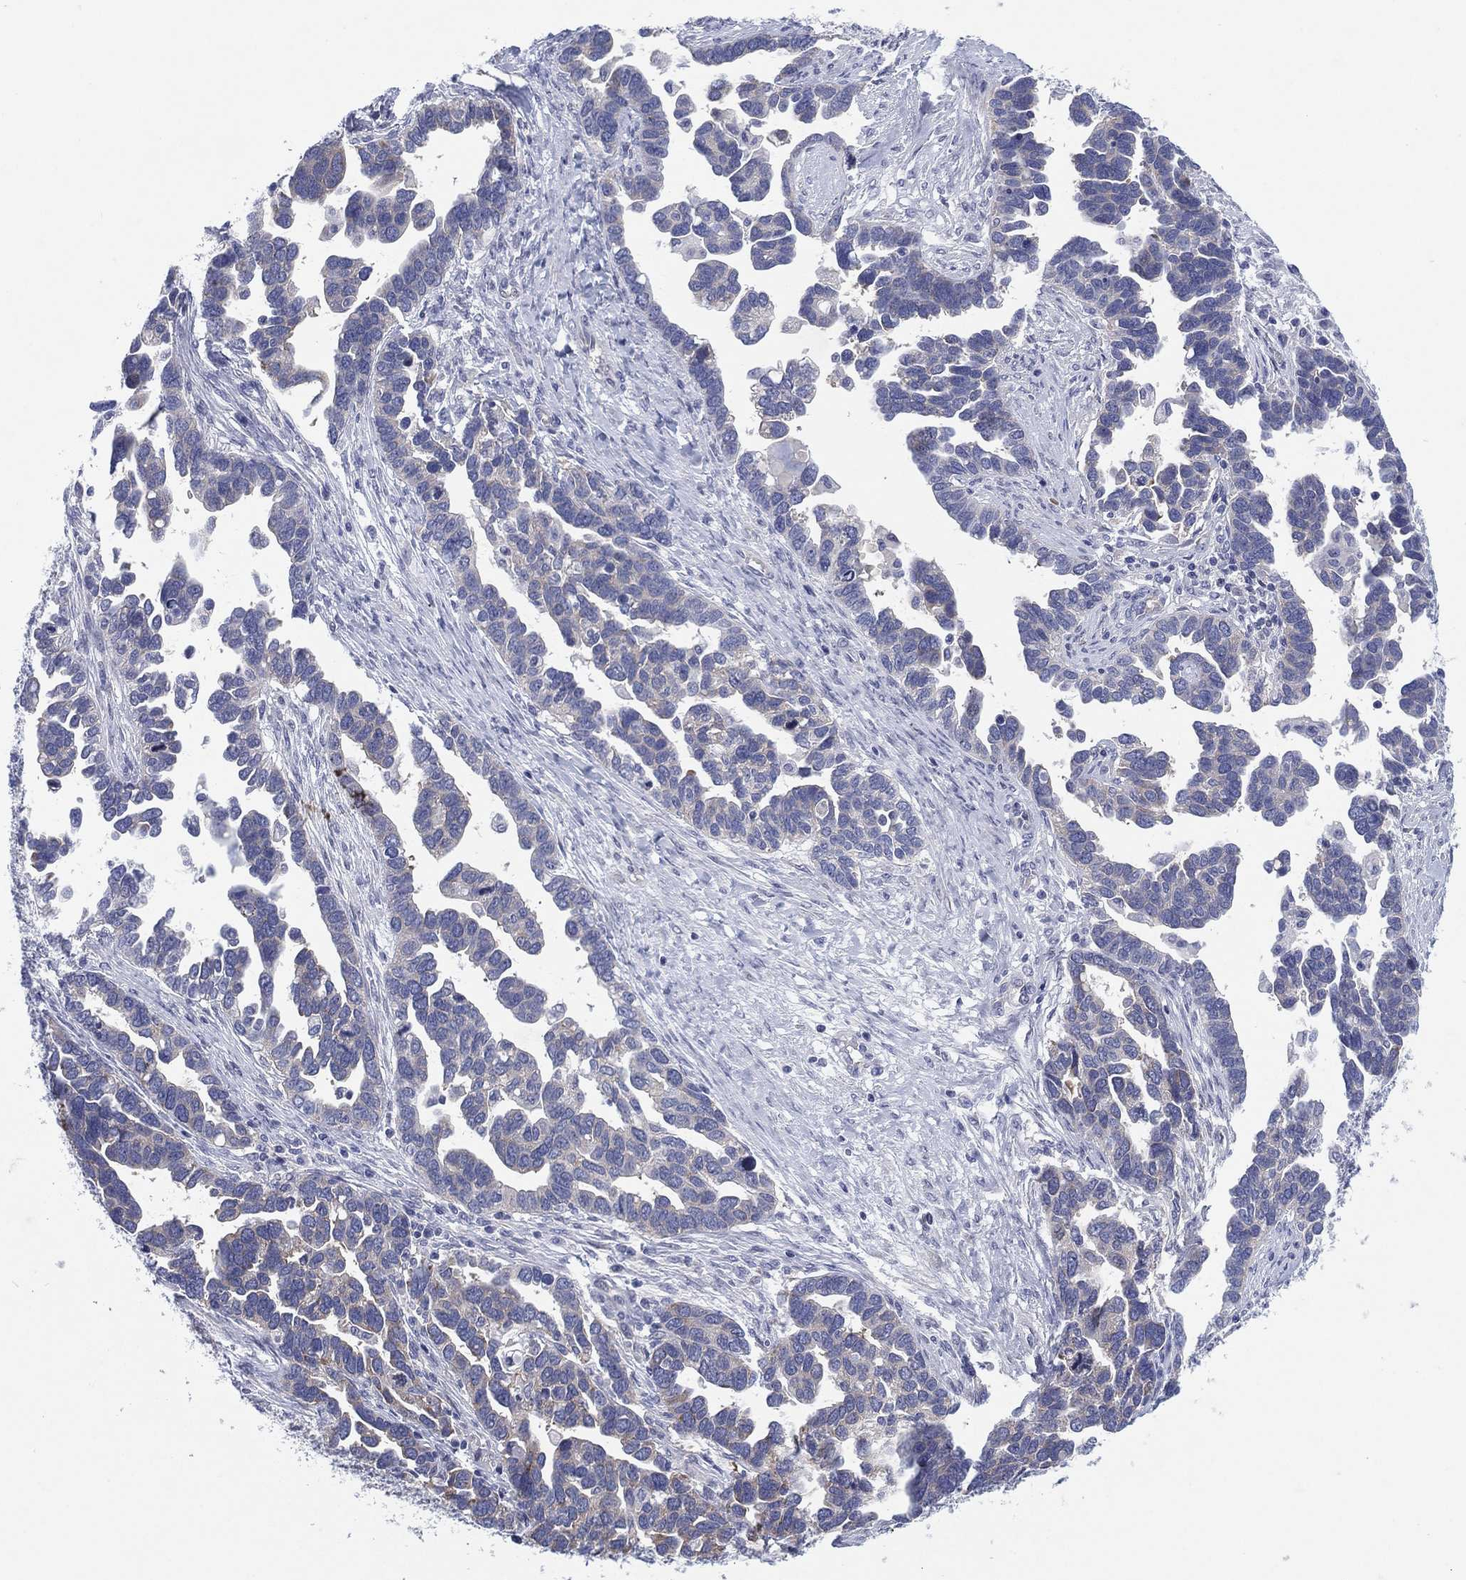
{"staining": {"intensity": "negative", "quantity": "none", "location": "none"}, "tissue": "ovarian cancer", "cell_type": "Tumor cells", "image_type": "cancer", "snomed": [{"axis": "morphology", "description": "Cystadenocarcinoma, serous, NOS"}, {"axis": "topography", "description": "Ovary"}], "caption": "Image shows no protein expression in tumor cells of ovarian serous cystadenocarcinoma tissue.", "gene": "HEATR4", "patient": {"sex": "female", "age": 54}}